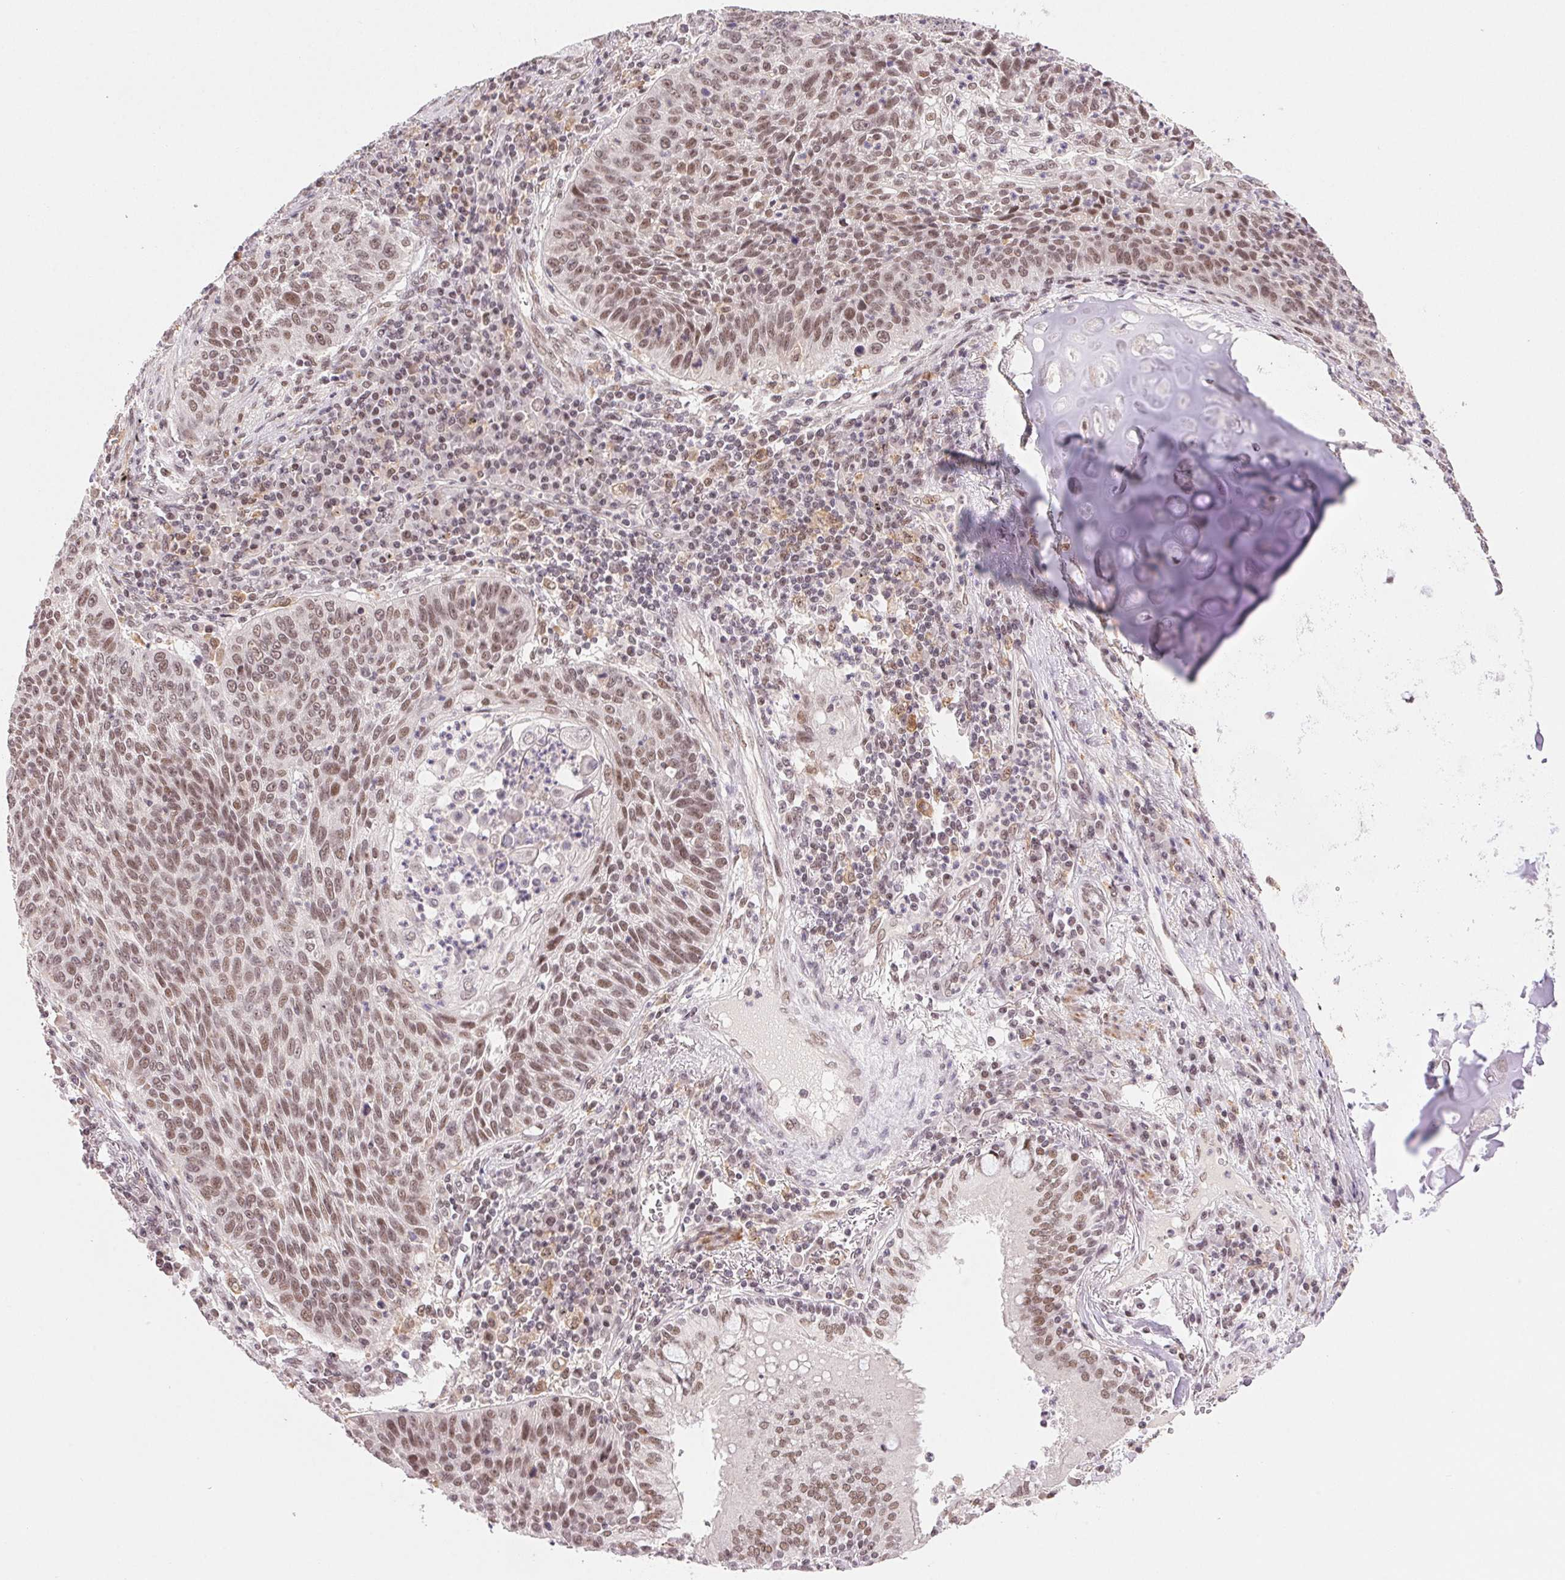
{"staining": {"intensity": "moderate", "quantity": ">75%", "location": "nuclear"}, "tissue": "lung cancer", "cell_type": "Tumor cells", "image_type": "cancer", "snomed": [{"axis": "morphology", "description": "Squamous cell carcinoma, NOS"}, {"axis": "morphology", "description": "Squamous cell carcinoma, metastatic, NOS"}, {"axis": "topography", "description": "Lung"}, {"axis": "topography", "description": "Pleura, NOS"}], "caption": "High-magnification brightfield microscopy of squamous cell carcinoma (lung) stained with DAB (3,3'-diaminobenzidine) (brown) and counterstained with hematoxylin (blue). tumor cells exhibit moderate nuclear expression is identified in approximately>75% of cells.", "gene": "PRPF18", "patient": {"sex": "male", "age": 72}}